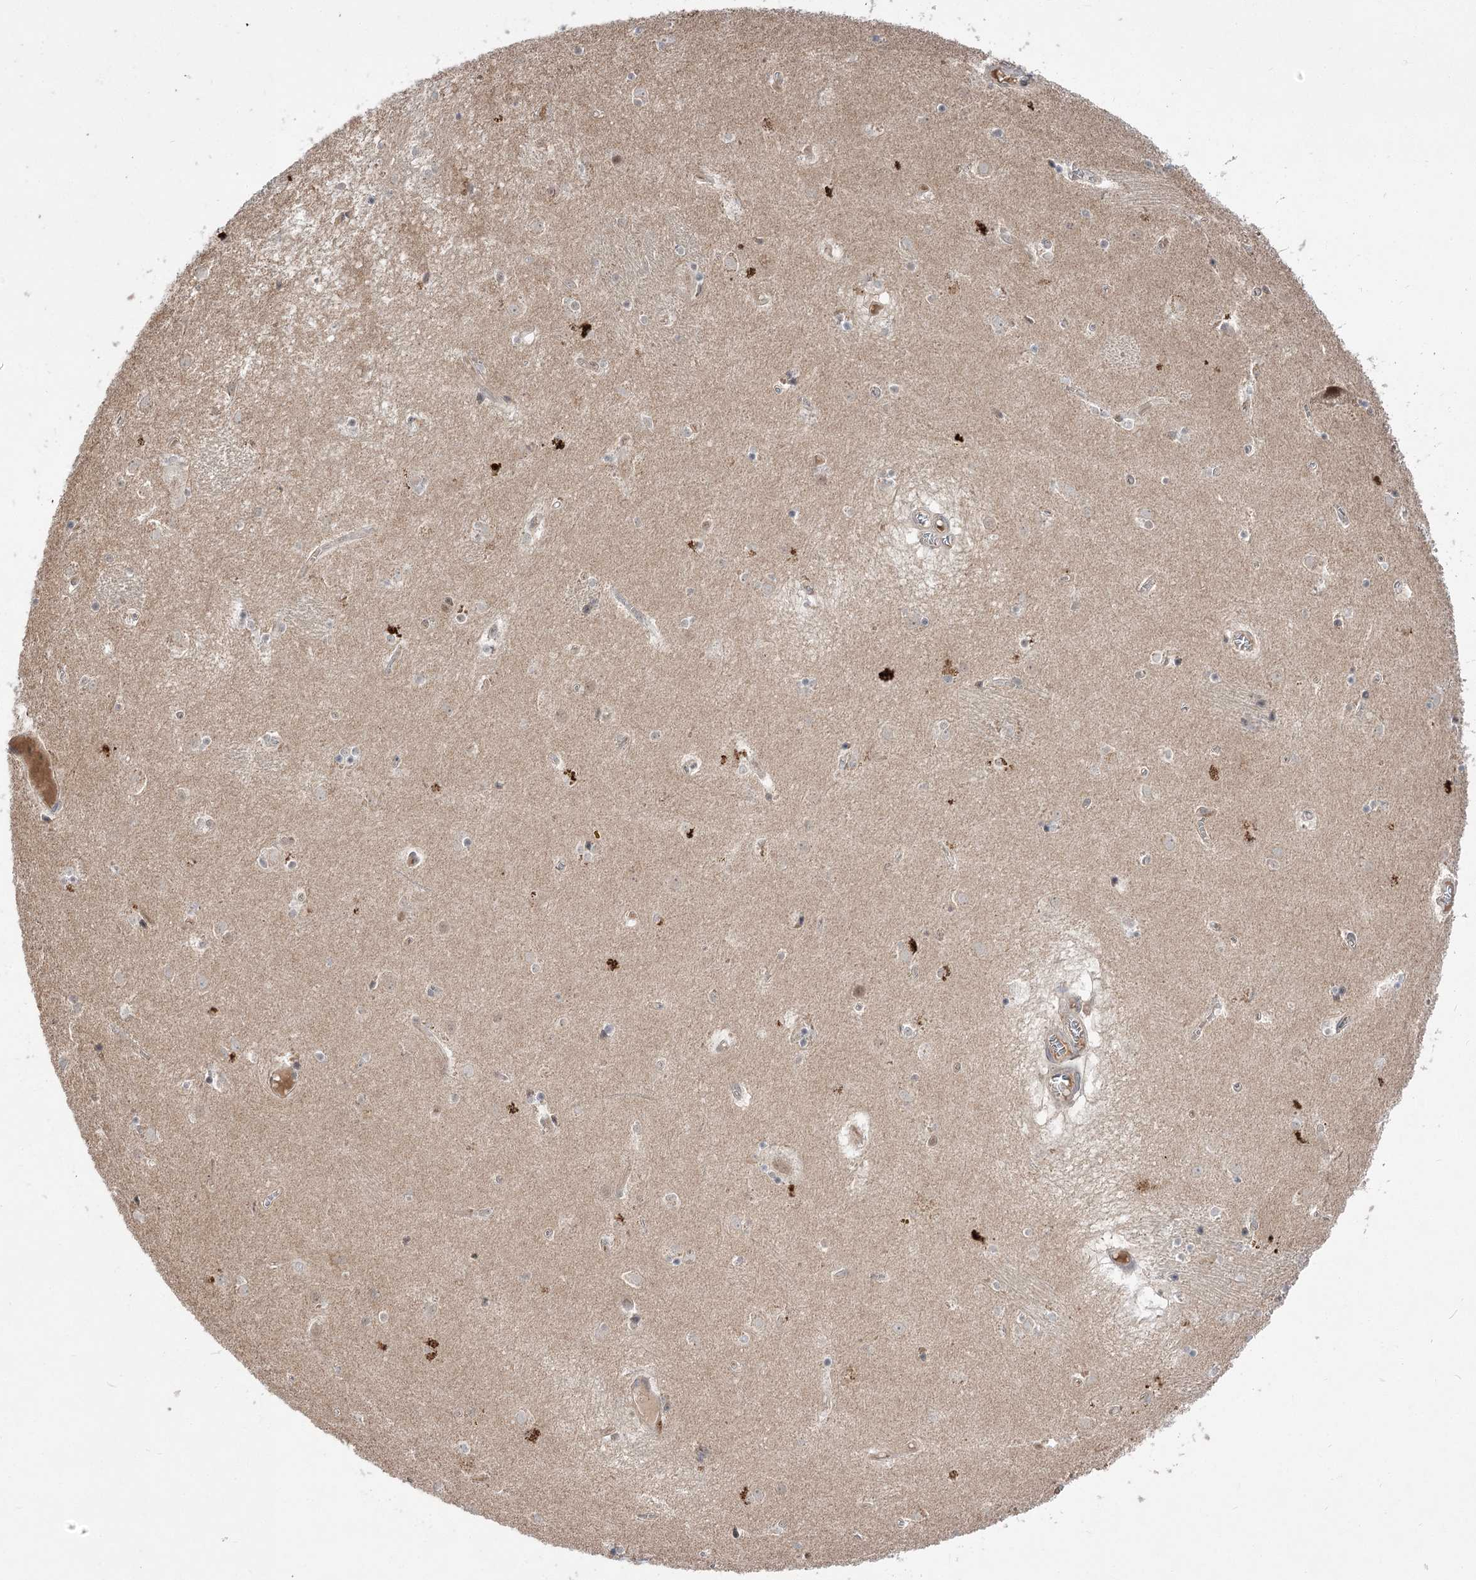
{"staining": {"intensity": "weak", "quantity": "<25%", "location": "cytoplasmic/membranous"}, "tissue": "caudate", "cell_type": "Glial cells", "image_type": "normal", "snomed": [{"axis": "morphology", "description": "Normal tissue, NOS"}, {"axis": "topography", "description": "Lateral ventricle wall"}], "caption": "The immunohistochemistry micrograph has no significant expression in glial cells of caudate.", "gene": "HELT", "patient": {"sex": "male", "age": 70}}